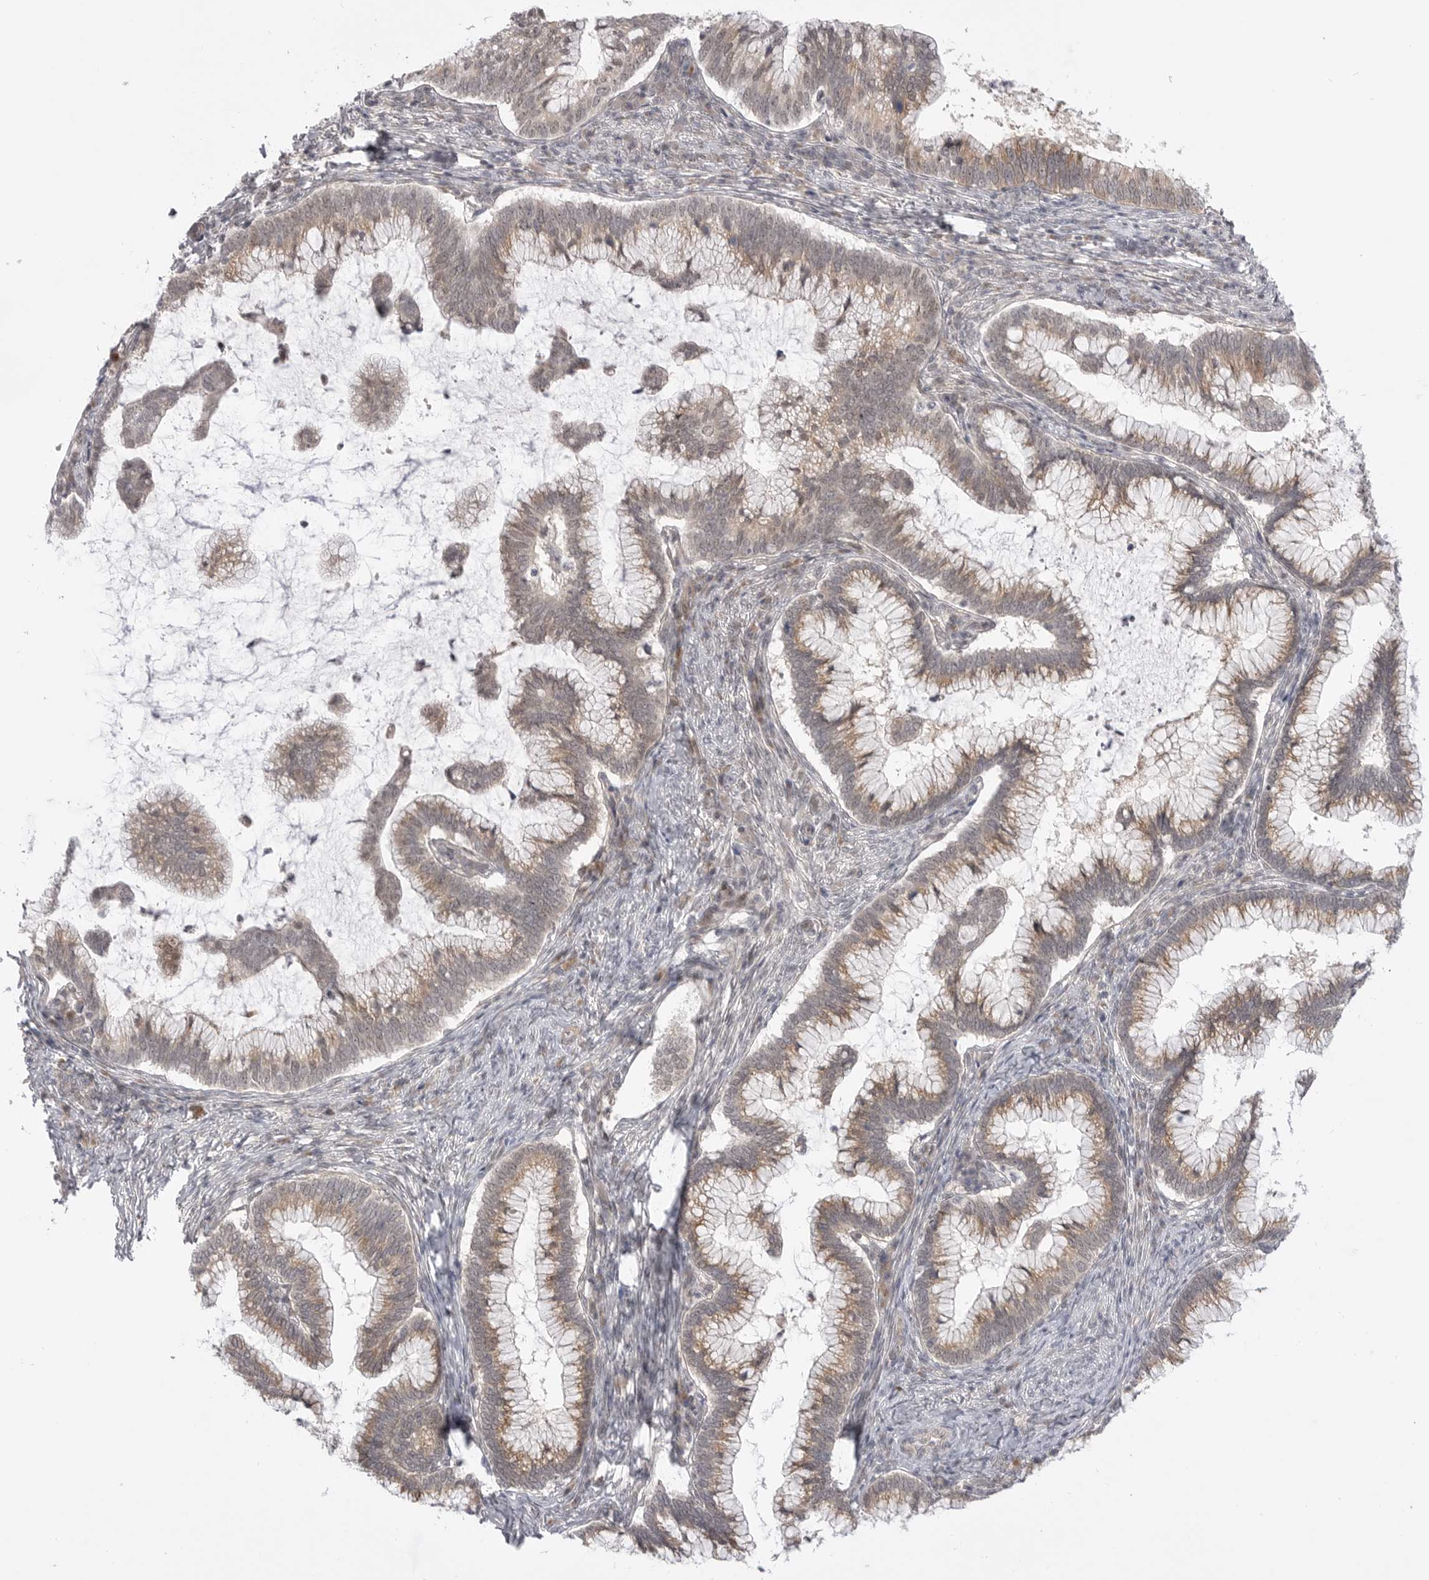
{"staining": {"intensity": "moderate", "quantity": ">75%", "location": "cytoplasmic/membranous"}, "tissue": "cervical cancer", "cell_type": "Tumor cells", "image_type": "cancer", "snomed": [{"axis": "morphology", "description": "Adenocarcinoma, NOS"}, {"axis": "topography", "description": "Cervix"}], "caption": "DAB (3,3'-diaminobenzidine) immunohistochemical staining of cervical cancer (adenocarcinoma) displays moderate cytoplasmic/membranous protein positivity in approximately >75% of tumor cells.", "gene": "GGT6", "patient": {"sex": "female", "age": 36}}